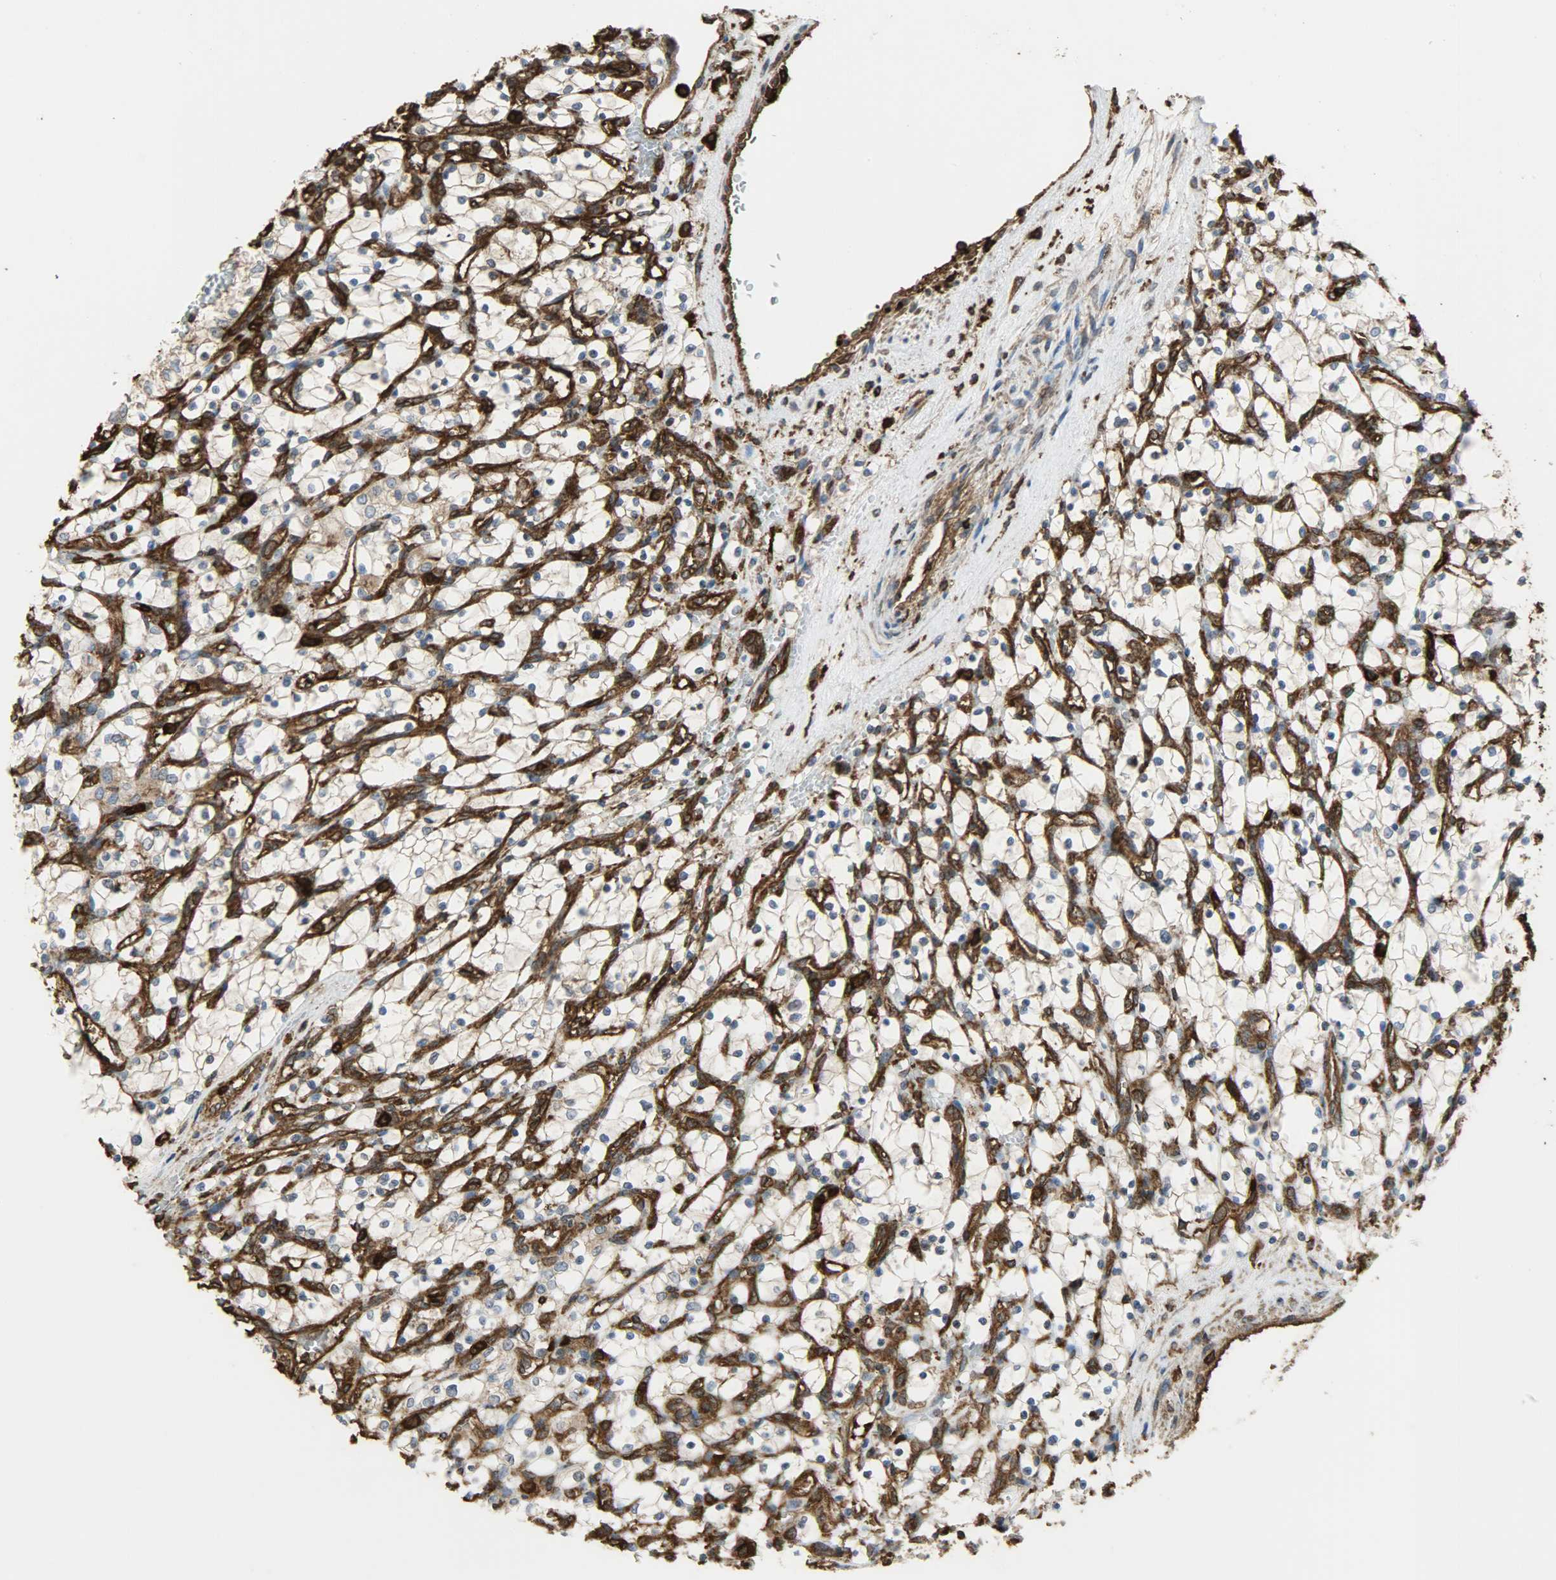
{"staining": {"intensity": "strong", "quantity": ">75%", "location": "cytoplasmic/membranous"}, "tissue": "renal cancer", "cell_type": "Tumor cells", "image_type": "cancer", "snomed": [{"axis": "morphology", "description": "Adenocarcinoma, NOS"}, {"axis": "topography", "description": "Kidney"}], "caption": "Immunohistochemistry (IHC) image of neoplastic tissue: renal adenocarcinoma stained using immunohistochemistry reveals high levels of strong protein expression localized specifically in the cytoplasmic/membranous of tumor cells, appearing as a cytoplasmic/membranous brown color.", "gene": "VASP", "patient": {"sex": "female", "age": 69}}